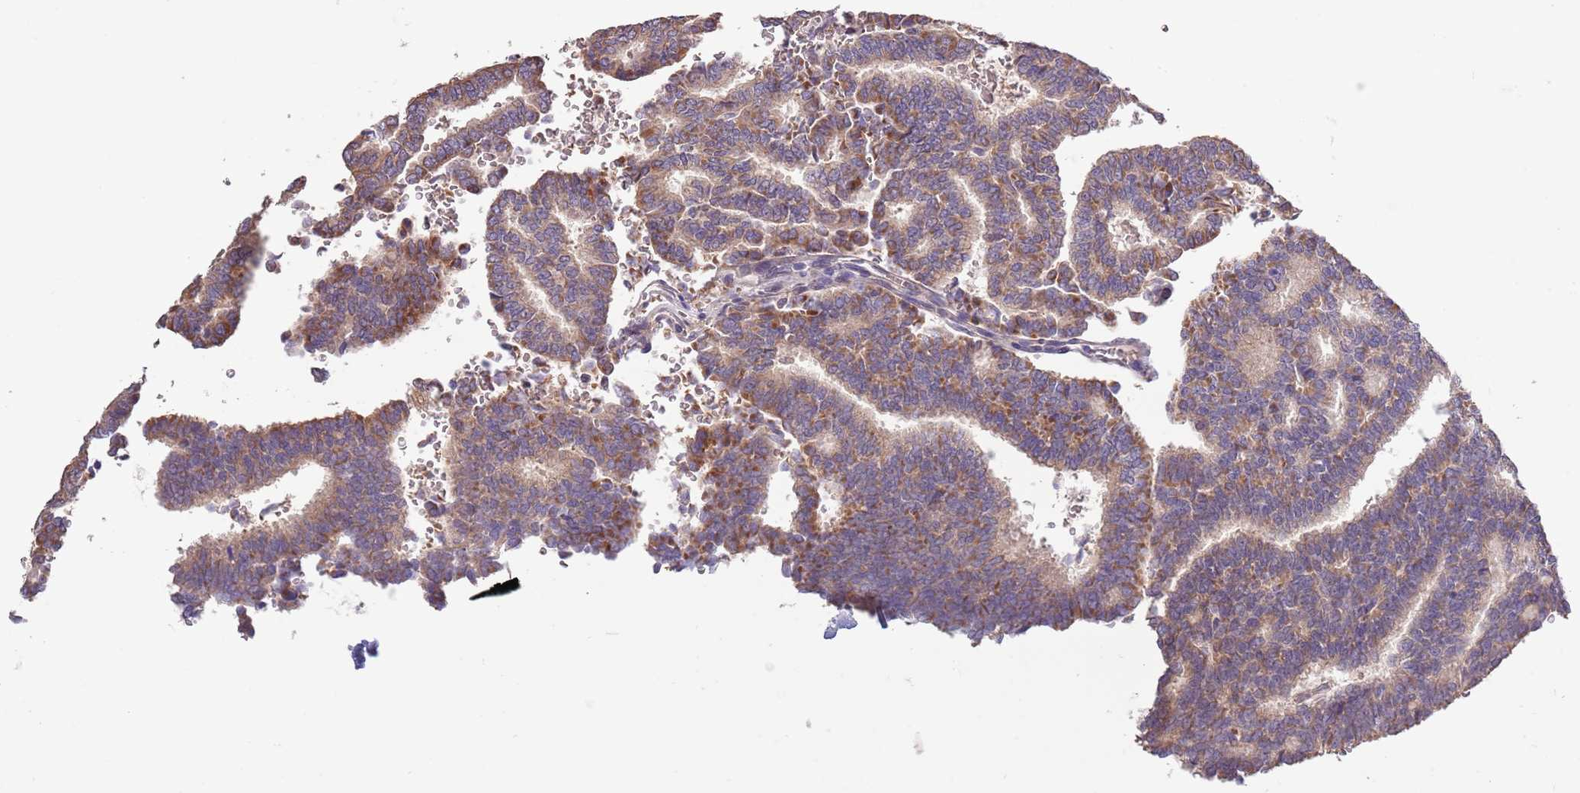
{"staining": {"intensity": "moderate", "quantity": ">75%", "location": "cytoplasmic/membranous"}, "tissue": "thyroid cancer", "cell_type": "Tumor cells", "image_type": "cancer", "snomed": [{"axis": "morphology", "description": "Papillary adenocarcinoma, NOS"}, {"axis": "topography", "description": "Thyroid gland"}], "caption": "Protein staining by immunohistochemistry (IHC) displays moderate cytoplasmic/membranous expression in about >75% of tumor cells in thyroid cancer.", "gene": "LIPJ", "patient": {"sex": "female", "age": 35}}